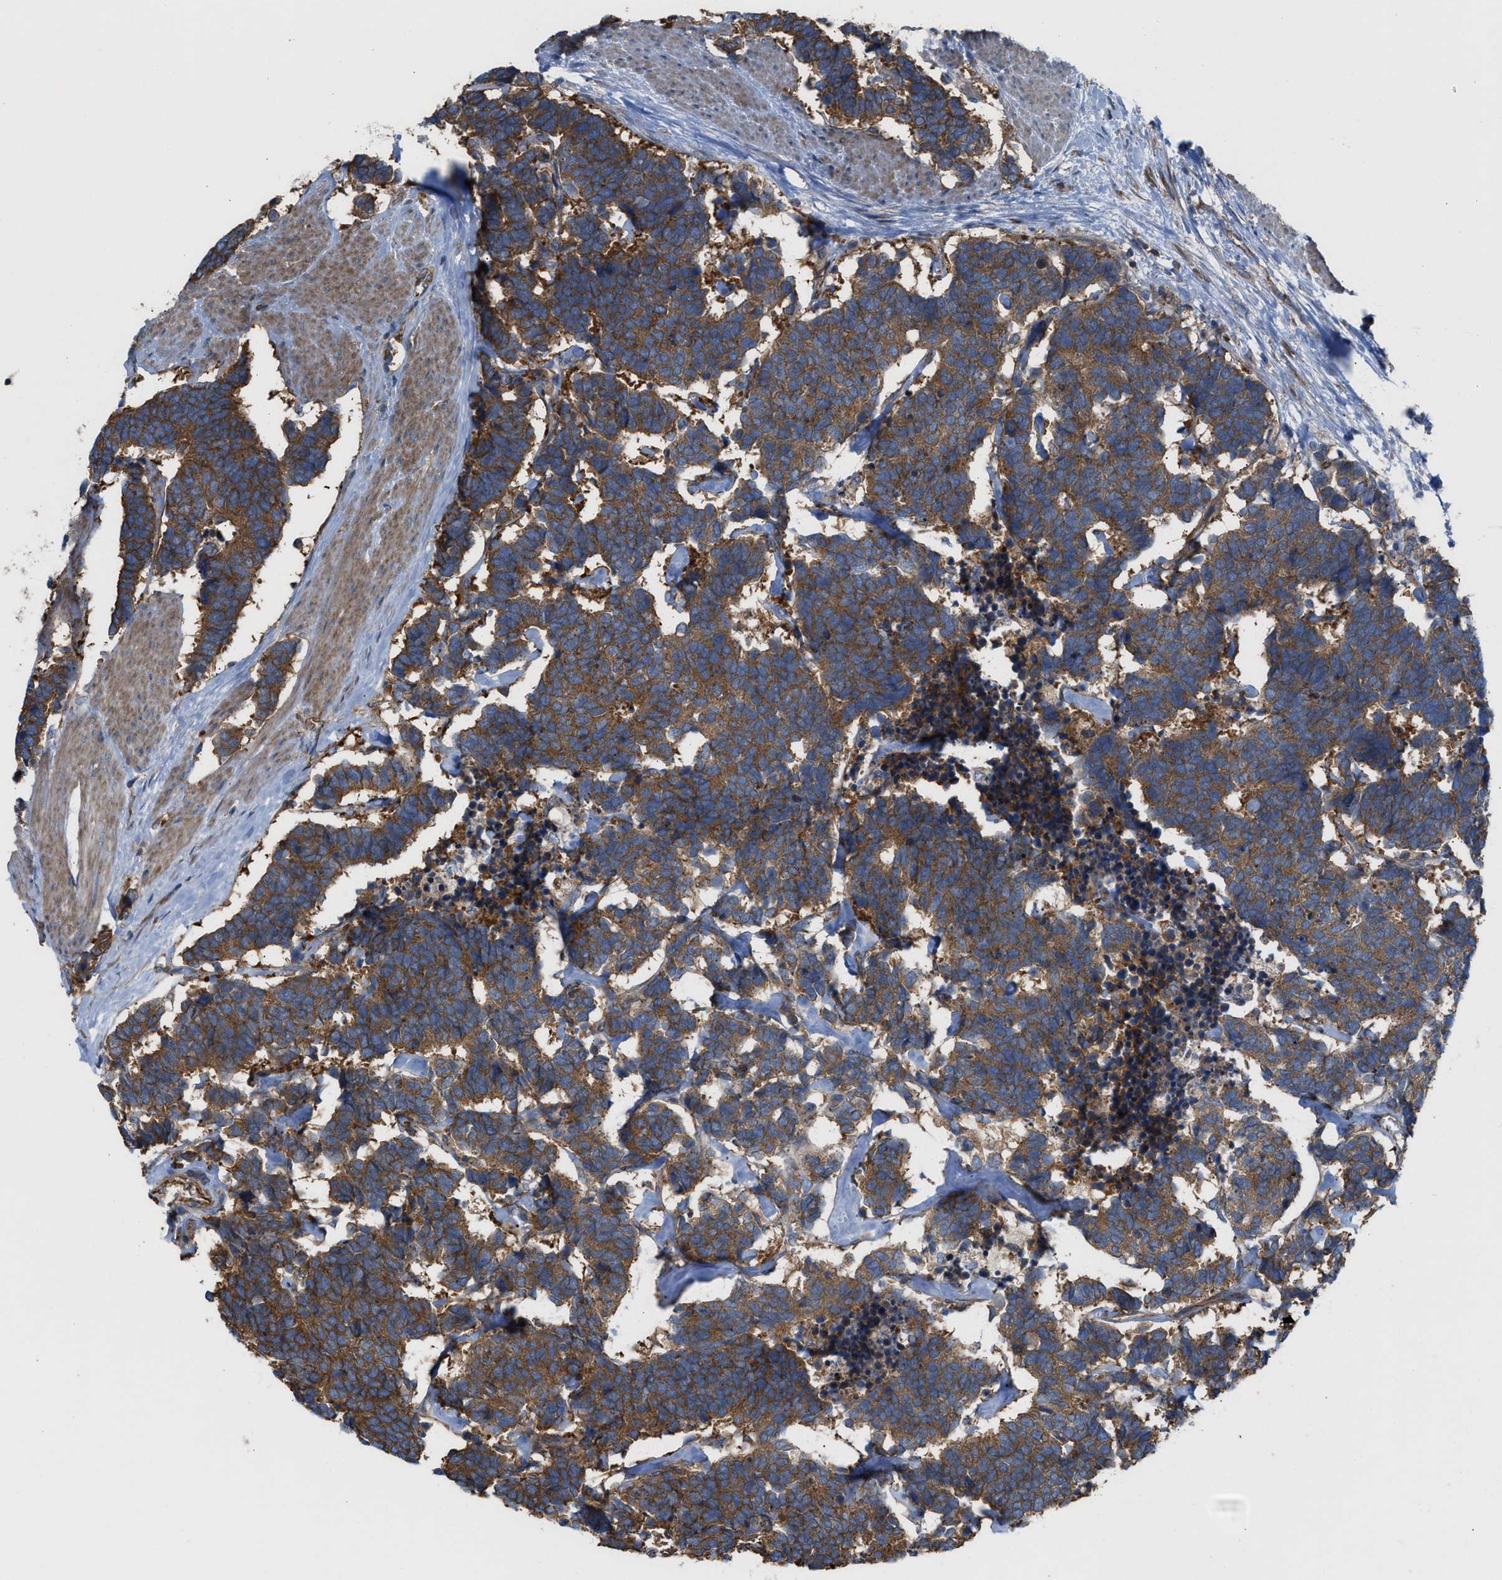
{"staining": {"intensity": "moderate", "quantity": ">75%", "location": "cytoplasmic/membranous"}, "tissue": "carcinoid", "cell_type": "Tumor cells", "image_type": "cancer", "snomed": [{"axis": "morphology", "description": "Carcinoma, NOS"}, {"axis": "morphology", "description": "Carcinoid, malignant, NOS"}, {"axis": "topography", "description": "Urinary bladder"}], "caption": "Carcinoid stained for a protein demonstrates moderate cytoplasmic/membranous positivity in tumor cells.", "gene": "EPS15L1", "patient": {"sex": "male", "age": 57}}